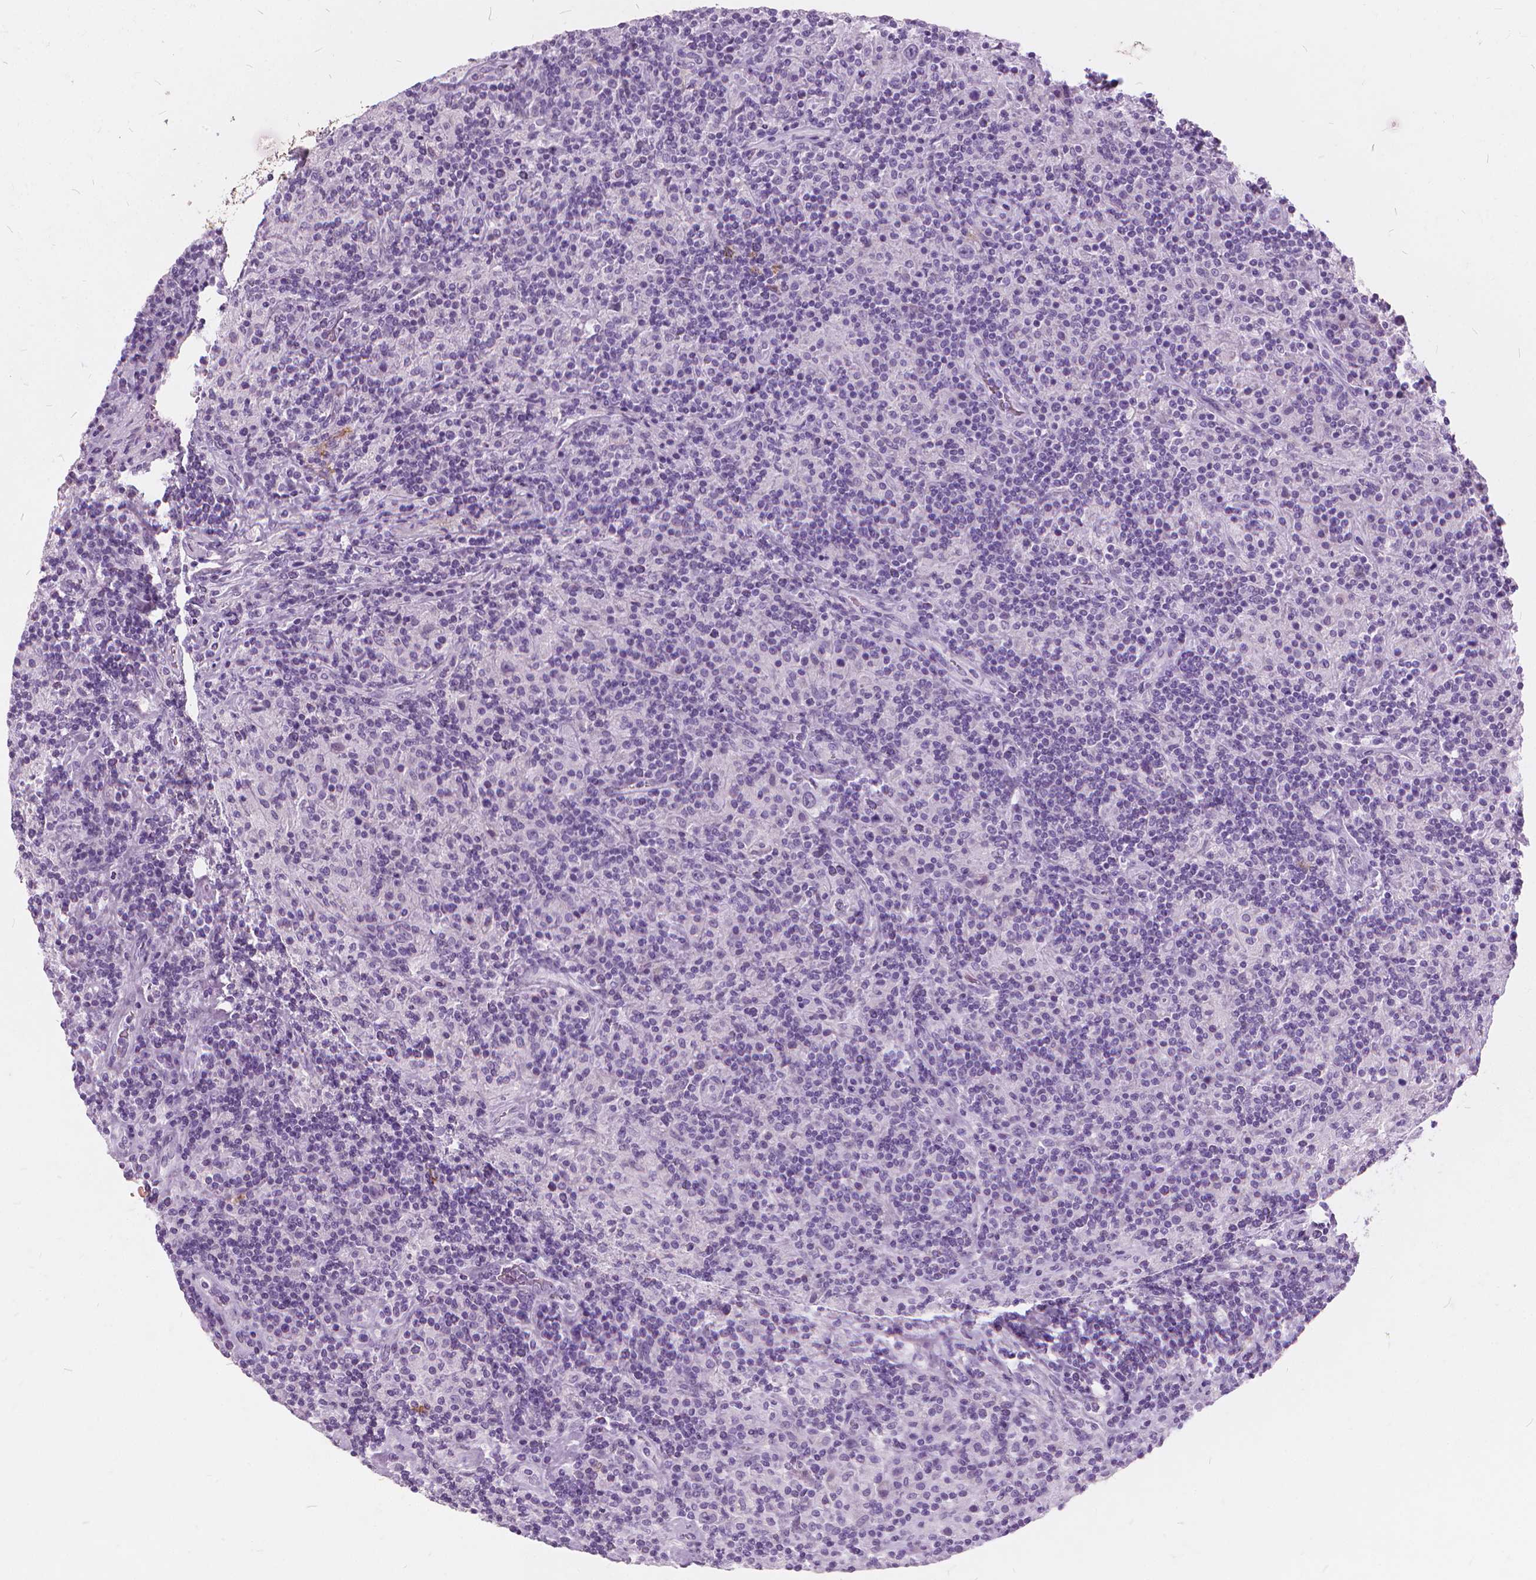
{"staining": {"intensity": "negative", "quantity": "none", "location": "none"}, "tissue": "lymphoma", "cell_type": "Tumor cells", "image_type": "cancer", "snomed": [{"axis": "morphology", "description": "Hodgkin's disease, NOS"}, {"axis": "topography", "description": "Lymph node"}], "caption": "DAB (3,3'-diaminobenzidine) immunohistochemical staining of Hodgkin's disease demonstrates no significant expression in tumor cells.", "gene": "DNM1", "patient": {"sex": "male", "age": 70}}